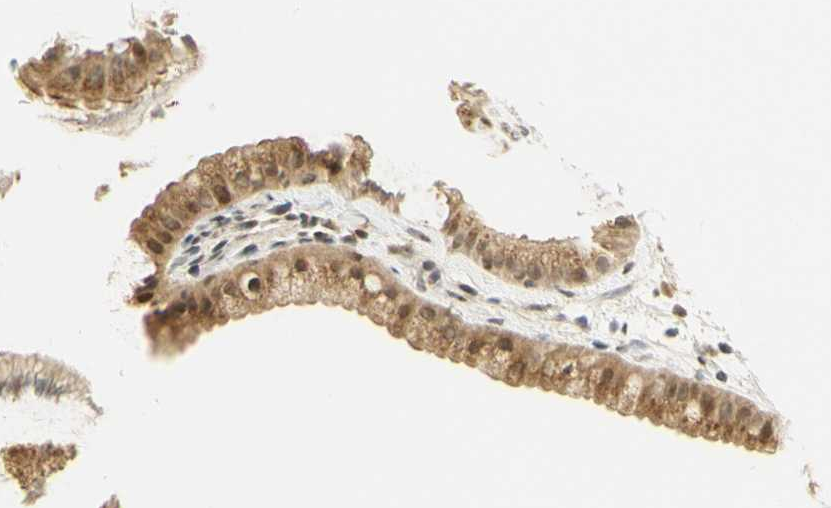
{"staining": {"intensity": "moderate", "quantity": ">75%", "location": "cytoplasmic/membranous,nuclear"}, "tissue": "gallbladder", "cell_type": "Glandular cells", "image_type": "normal", "snomed": [{"axis": "morphology", "description": "Normal tissue, NOS"}, {"axis": "topography", "description": "Gallbladder"}], "caption": "An immunohistochemistry (IHC) photomicrograph of unremarkable tissue is shown. Protein staining in brown labels moderate cytoplasmic/membranous,nuclear positivity in gallbladder within glandular cells.", "gene": "KIF11", "patient": {"sex": "female", "age": 64}}